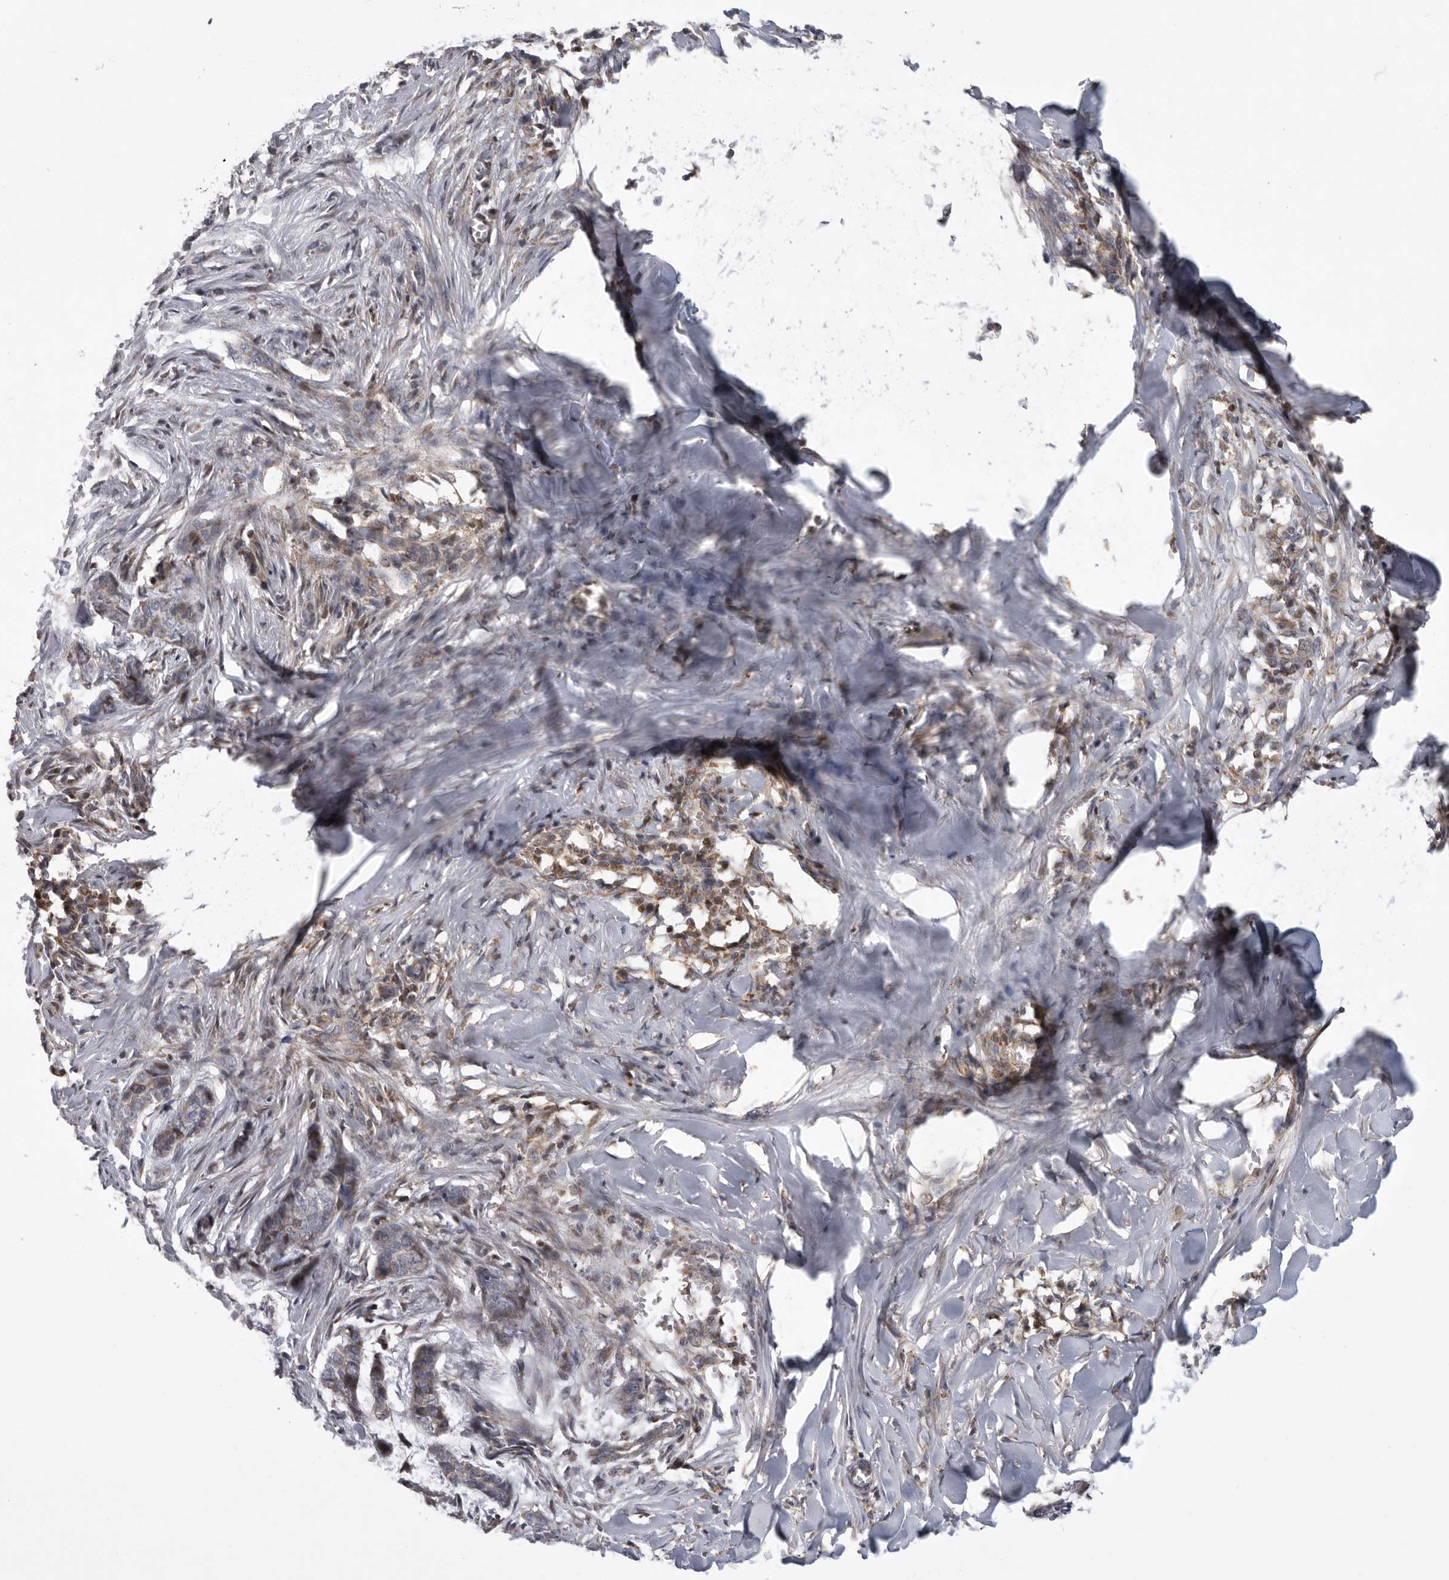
{"staining": {"intensity": "moderate", "quantity": "25%-75%", "location": "nuclear"}, "tissue": "skin cancer", "cell_type": "Tumor cells", "image_type": "cancer", "snomed": [{"axis": "morphology", "description": "Basal cell carcinoma"}, {"axis": "topography", "description": "Skin"}], "caption": "Skin cancer stained for a protein reveals moderate nuclear positivity in tumor cells.", "gene": "MPZL1", "patient": {"sex": "female", "age": 64}}